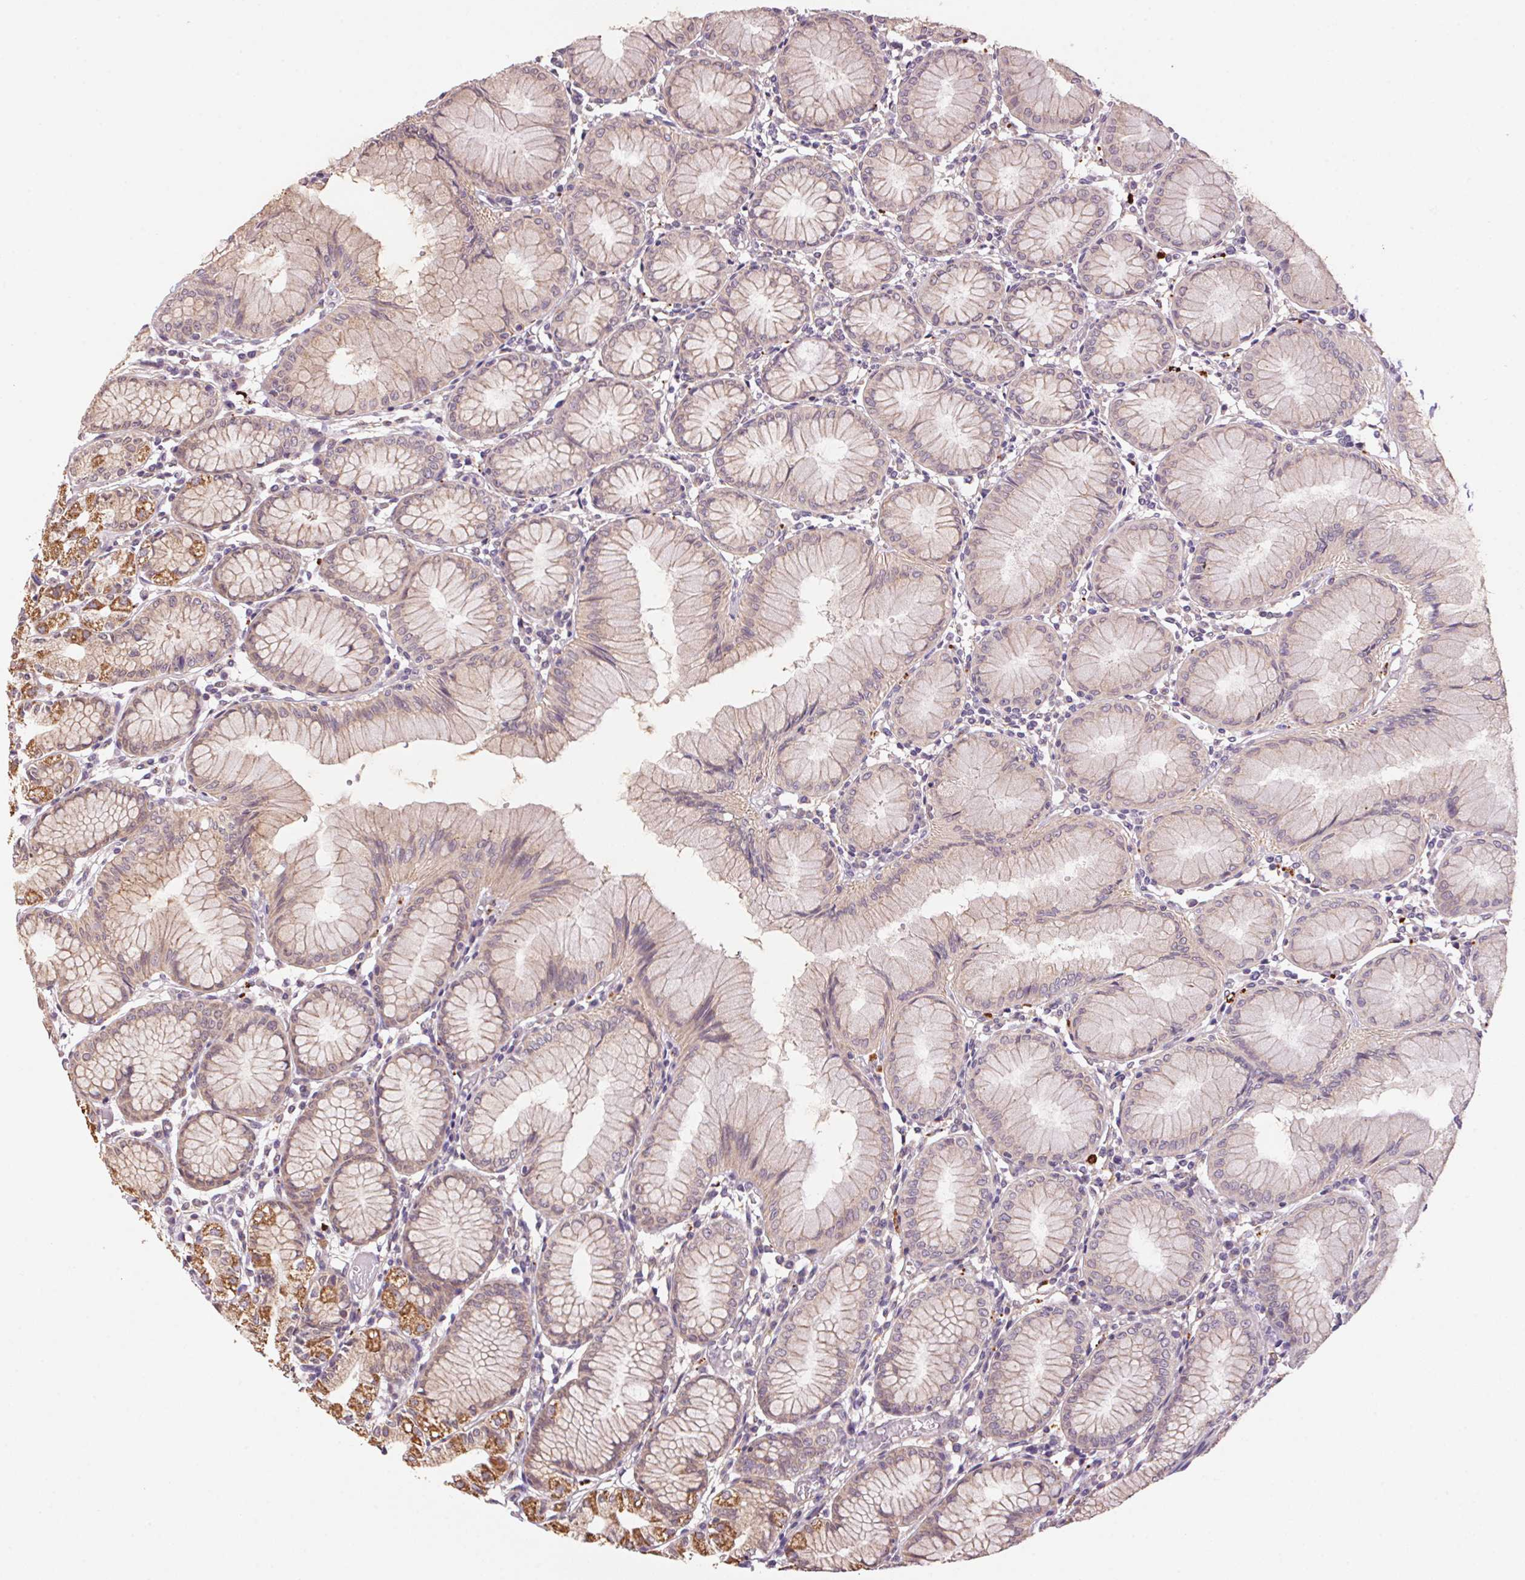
{"staining": {"intensity": "moderate", "quantity": "25%-75%", "location": "cytoplasmic/membranous"}, "tissue": "stomach", "cell_type": "Glandular cells", "image_type": "normal", "snomed": [{"axis": "morphology", "description": "Normal tissue, NOS"}, {"axis": "topography", "description": "Stomach"}], "caption": "Immunohistochemistry (DAB) staining of unremarkable human stomach exhibits moderate cytoplasmic/membranous protein staining in about 25%-75% of glandular cells.", "gene": "ADH5", "patient": {"sex": "female", "age": 57}}